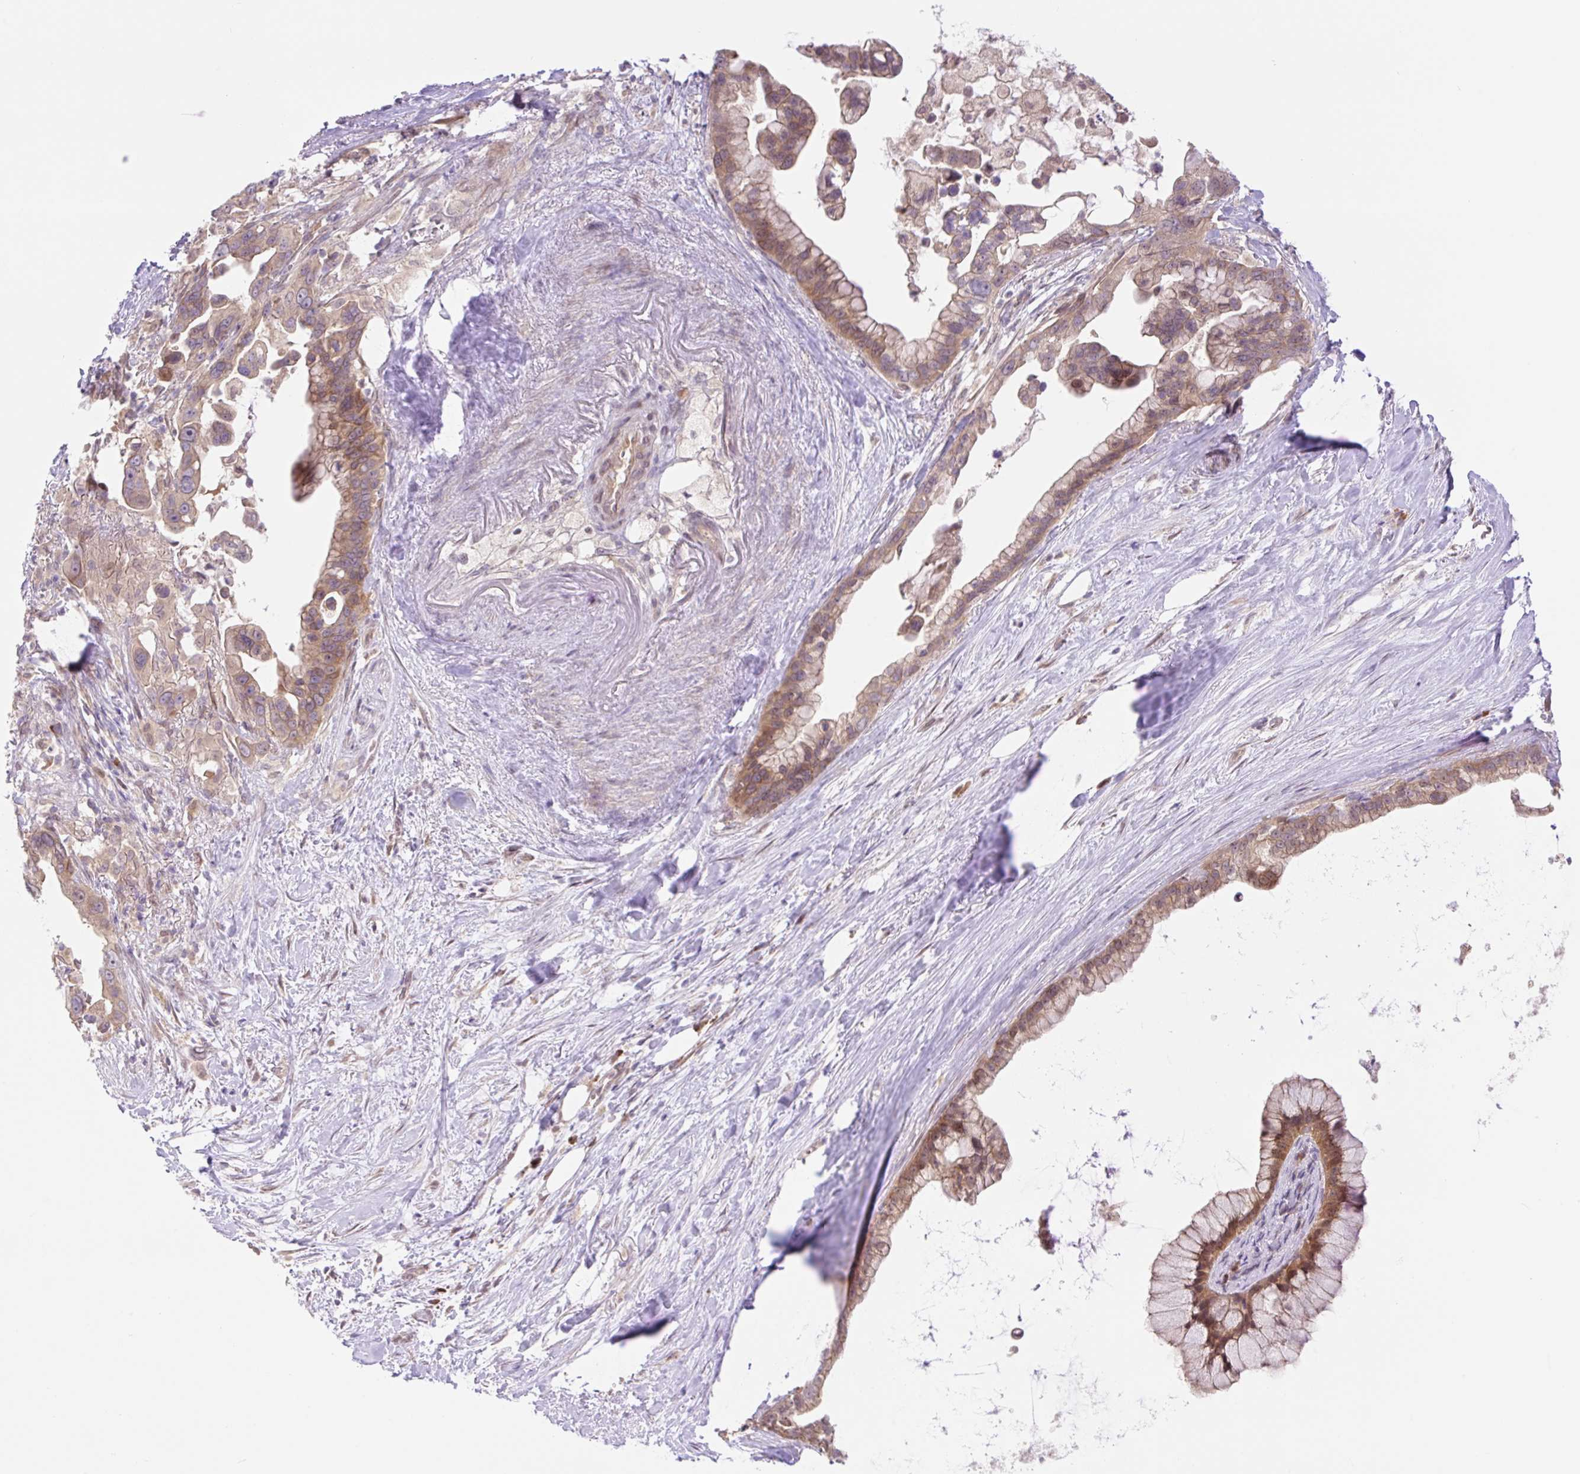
{"staining": {"intensity": "weak", "quantity": ">75%", "location": "cytoplasmic/membranous"}, "tissue": "pancreatic cancer", "cell_type": "Tumor cells", "image_type": "cancer", "snomed": [{"axis": "morphology", "description": "Adenocarcinoma, NOS"}, {"axis": "topography", "description": "Pancreas"}], "caption": "Pancreatic cancer stained with a brown dye exhibits weak cytoplasmic/membranous positive expression in about >75% of tumor cells.", "gene": "VPS25", "patient": {"sex": "female", "age": 83}}